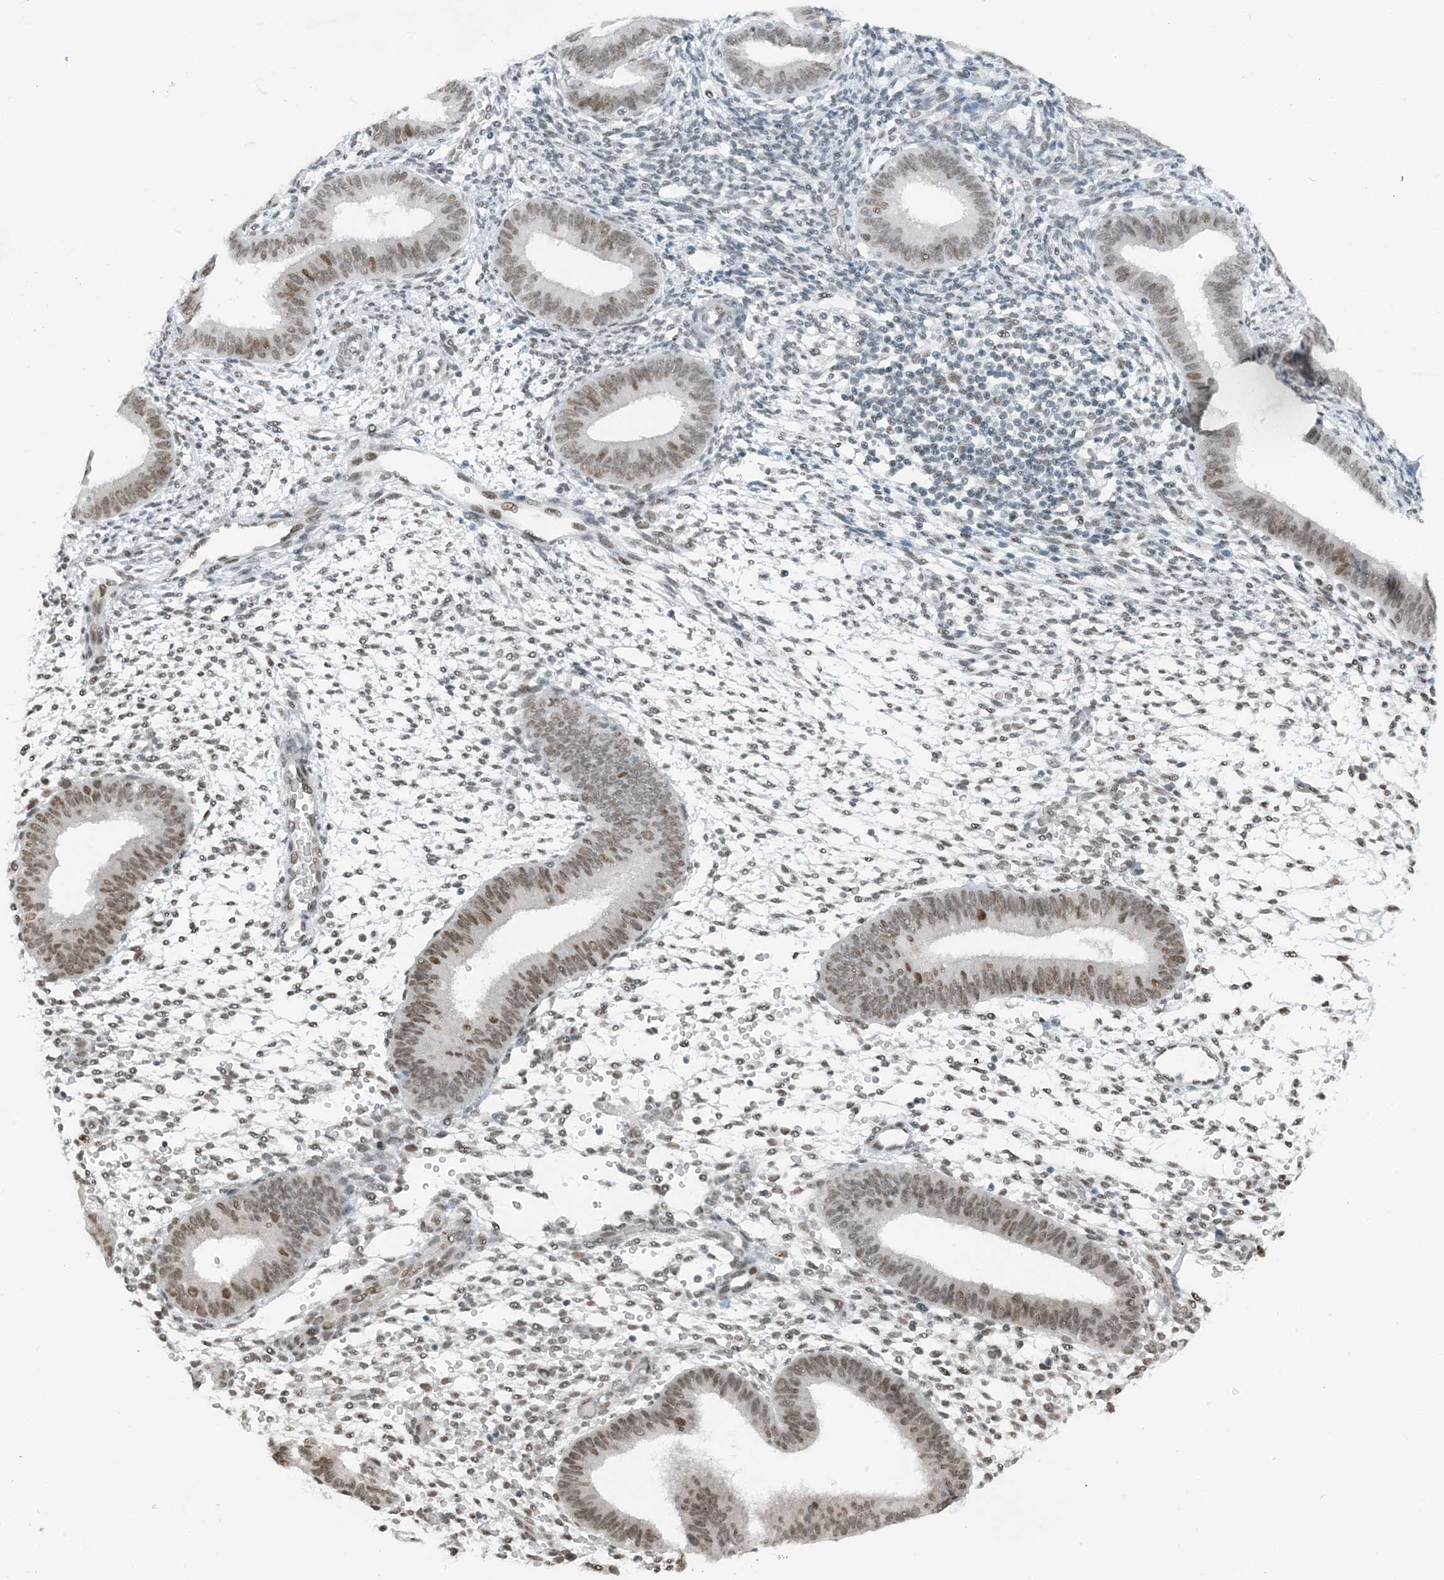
{"staining": {"intensity": "negative", "quantity": "none", "location": "none"}, "tissue": "endometrium", "cell_type": "Cells in endometrial stroma", "image_type": "normal", "snomed": [{"axis": "morphology", "description": "Normal tissue, NOS"}, {"axis": "topography", "description": "Uterus"}, {"axis": "topography", "description": "Endometrium"}], "caption": "IHC micrograph of normal endometrium: human endometrium stained with DAB exhibits no significant protein staining in cells in endometrial stroma.", "gene": "ZNF500", "patient": {"sex": "female", "age": 48}}